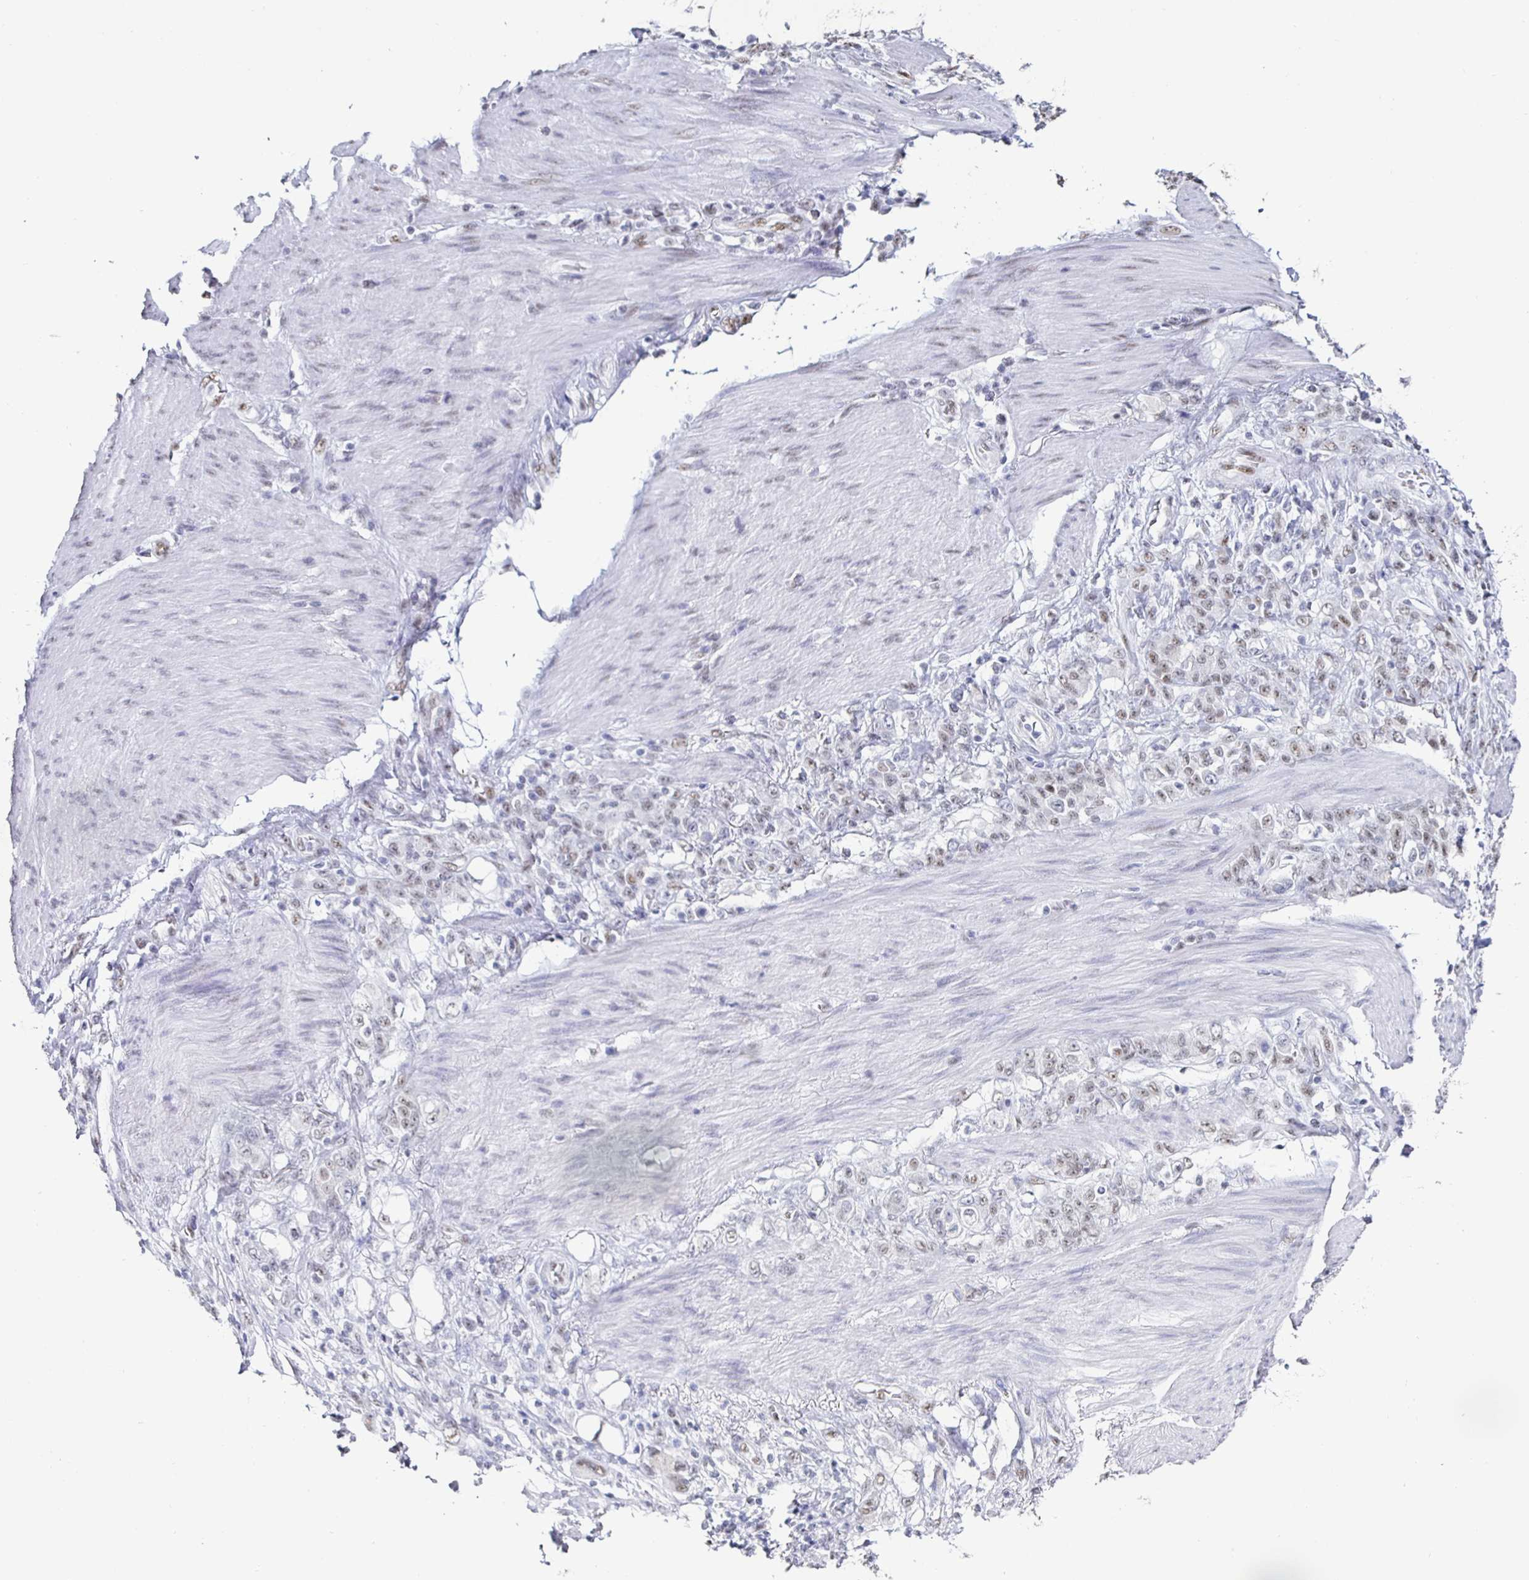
{"staining": {"intensity": "weak", "quantity": "25%-75%", "location": "nuclear"}, "tissue": "stomach cancer", "cell_type": "Tumor cells", "image_type": "cancer", "snomed": [{"axis": "morphology", "description": "Adenocarcinoma, NOS"}, {"axis": "topography", "description": "Stomach"}], "caption": "An image of stomach cancer (adenocarcinoma) stained for a protein reveals weak nuclear brown staining in tumor cells.", "gene": "DDX39B", "patient": {"sex": "female", "age": 79}}